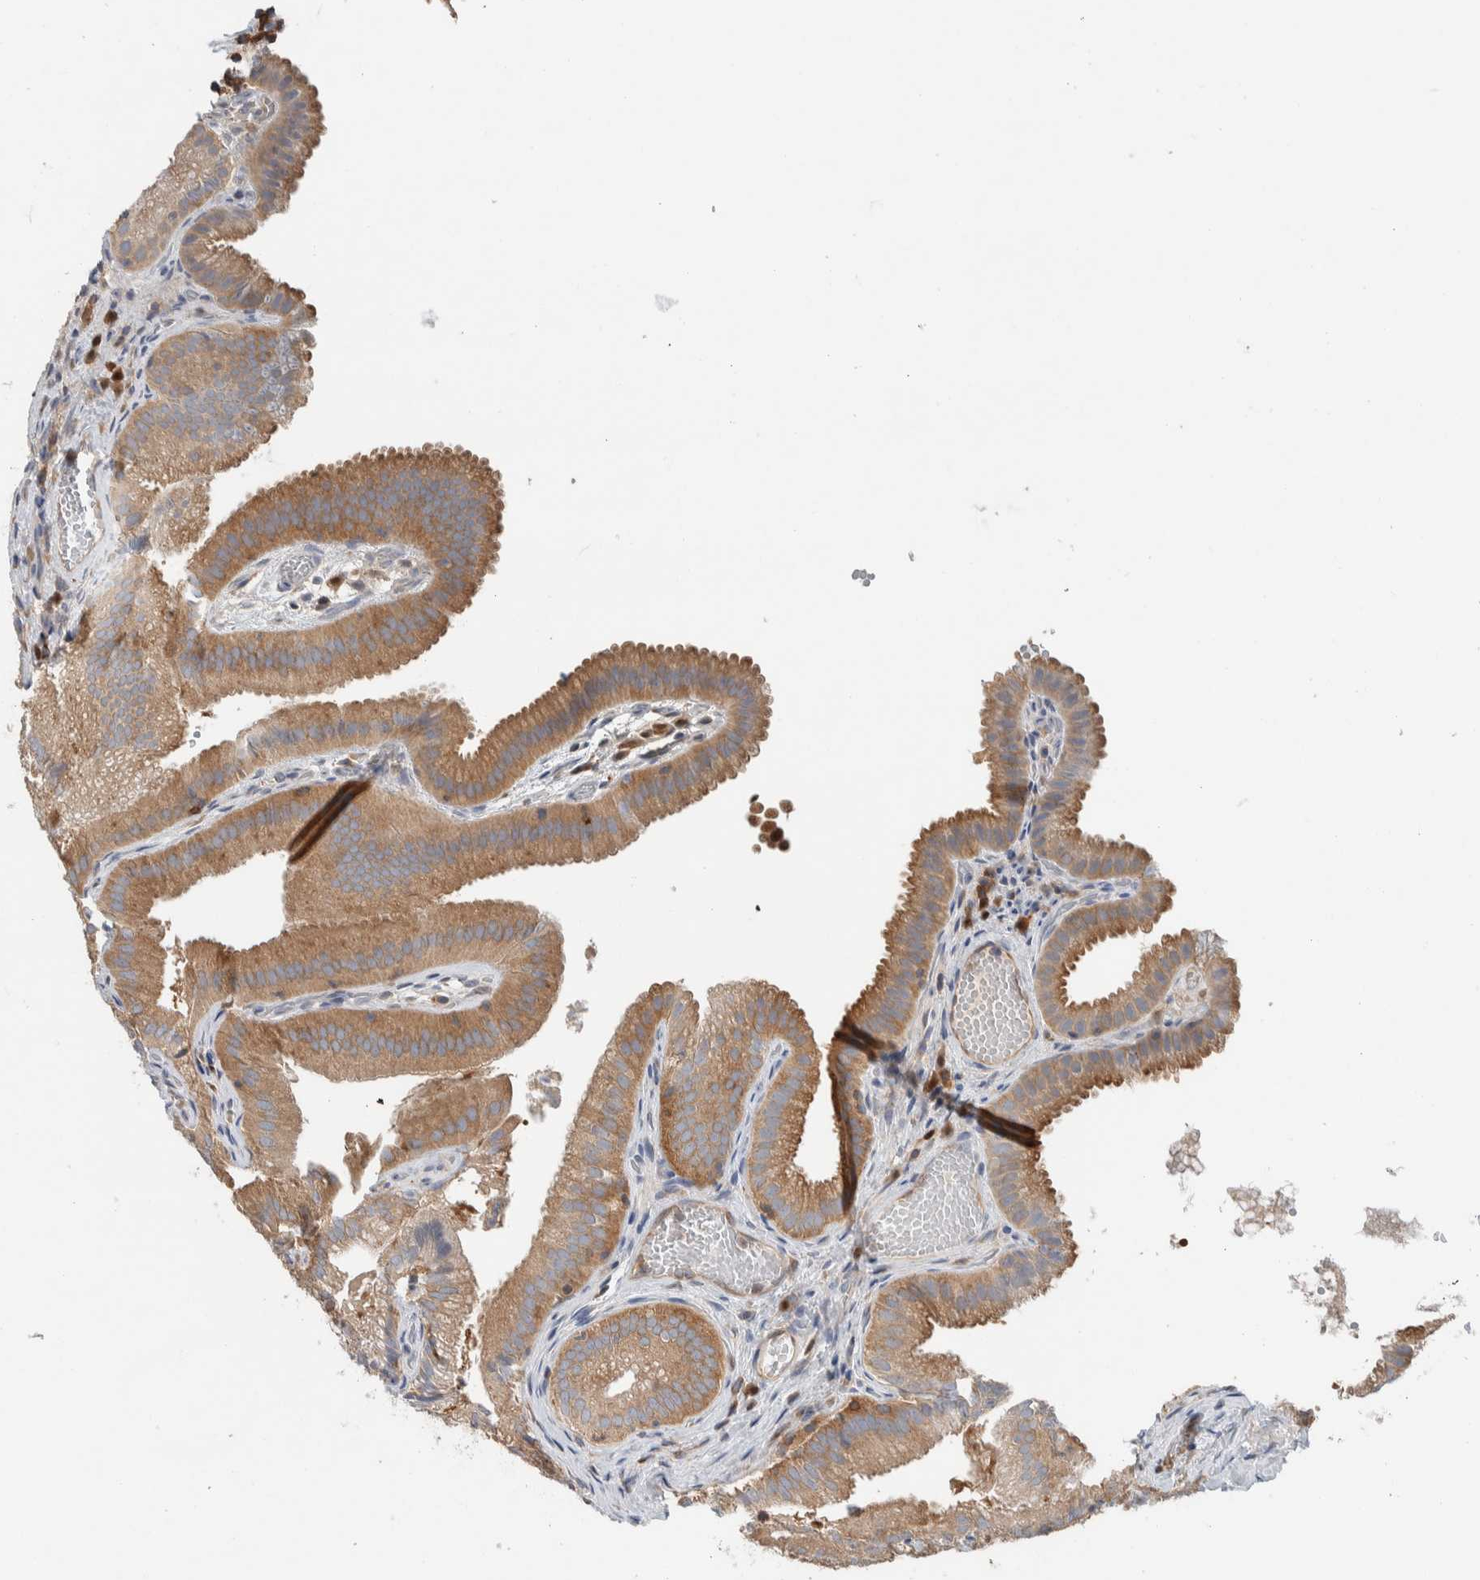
{"staining": {"intensity": "moderate", "quantity": ">75%", "location": "cytoplasmic/membranous"}, "tissue": "gallbladder", "cell_type": "Glandular cells", "image_type": "normal", "snomed": [{"axis": "morphology", "description": "Normal tissue, NOS"}, {"axis": "topography", "description": "Gallbladder"}], "caption": "The photomicrograph shows immunohistochemical staining of benign gallbladder. There is moderate cytoplasmic/membranous positivity is present in approximately >75% of glandular cells. The protein of interest is shown in brown color, while the nuclei are stained blue.", "gene": "NFKB2", "patient": {"sex": "female", "age": 30}}